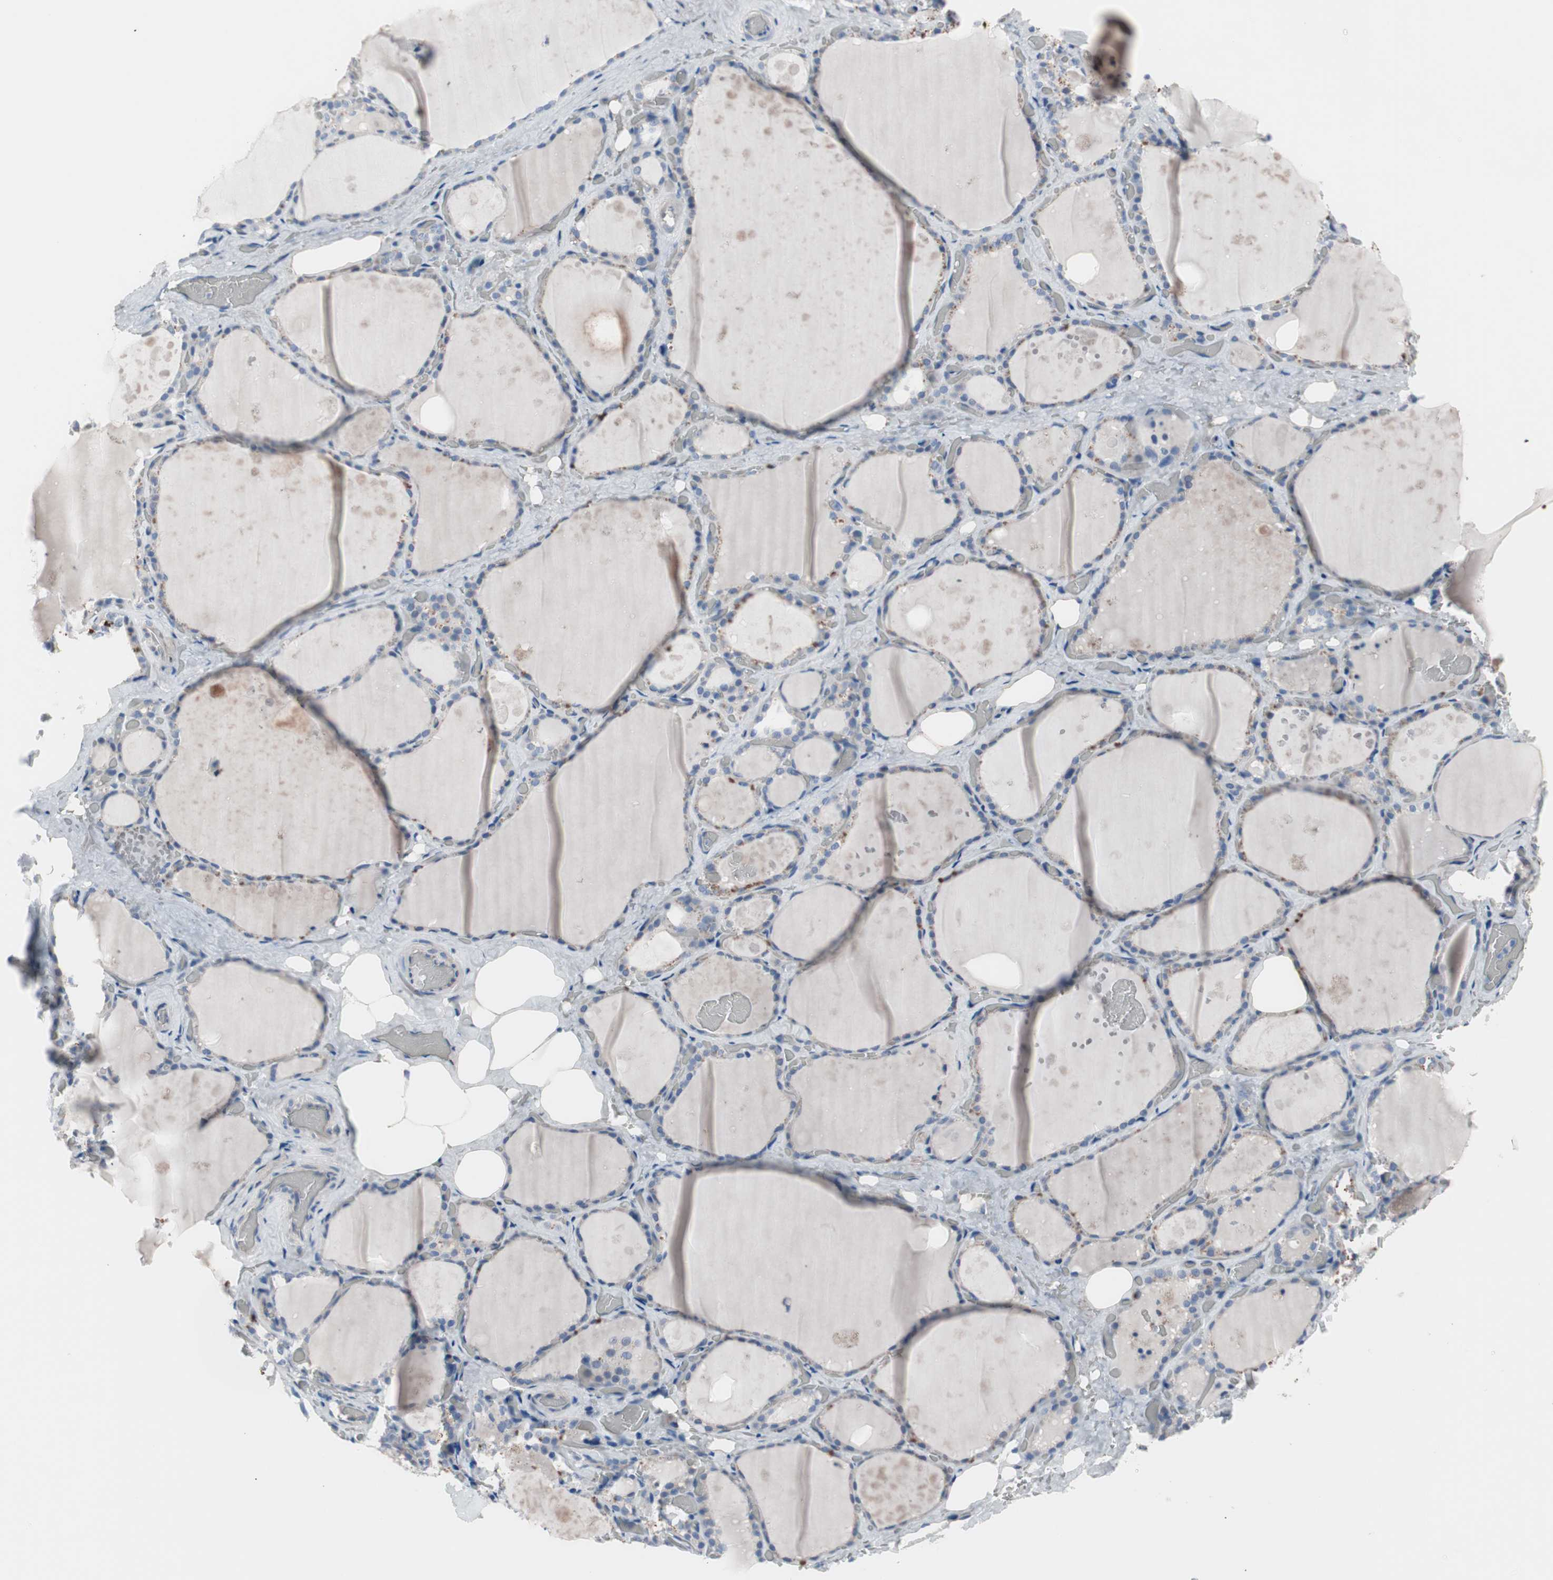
{"staining": {"intensity": "moderate", "quantity": "<25%", "location": "cytoplasmic/membranous"}, "tissue": "thyroid gland", "cell_type": "Glandular cells", "image_type": "normal", "snomed": [{"axis": "morphology", "description": "Normal tissue, NOS"}, {"axis": "topography", "description": "Thyroid gland"}], "caption": "Immunohistochemistry (DAB (3,3'-diaminobenzidine)) staining of benign human thyroid gland reveals moderate cytoplasmic/membranous protein expression in about <25% of glandular cells. (DAB (3,3'-diaminobenzidine) IHC with brightfield microscopy, high magnification).", "gene": "ULBP1", "patient": {"sex": "male", "age": 61}}